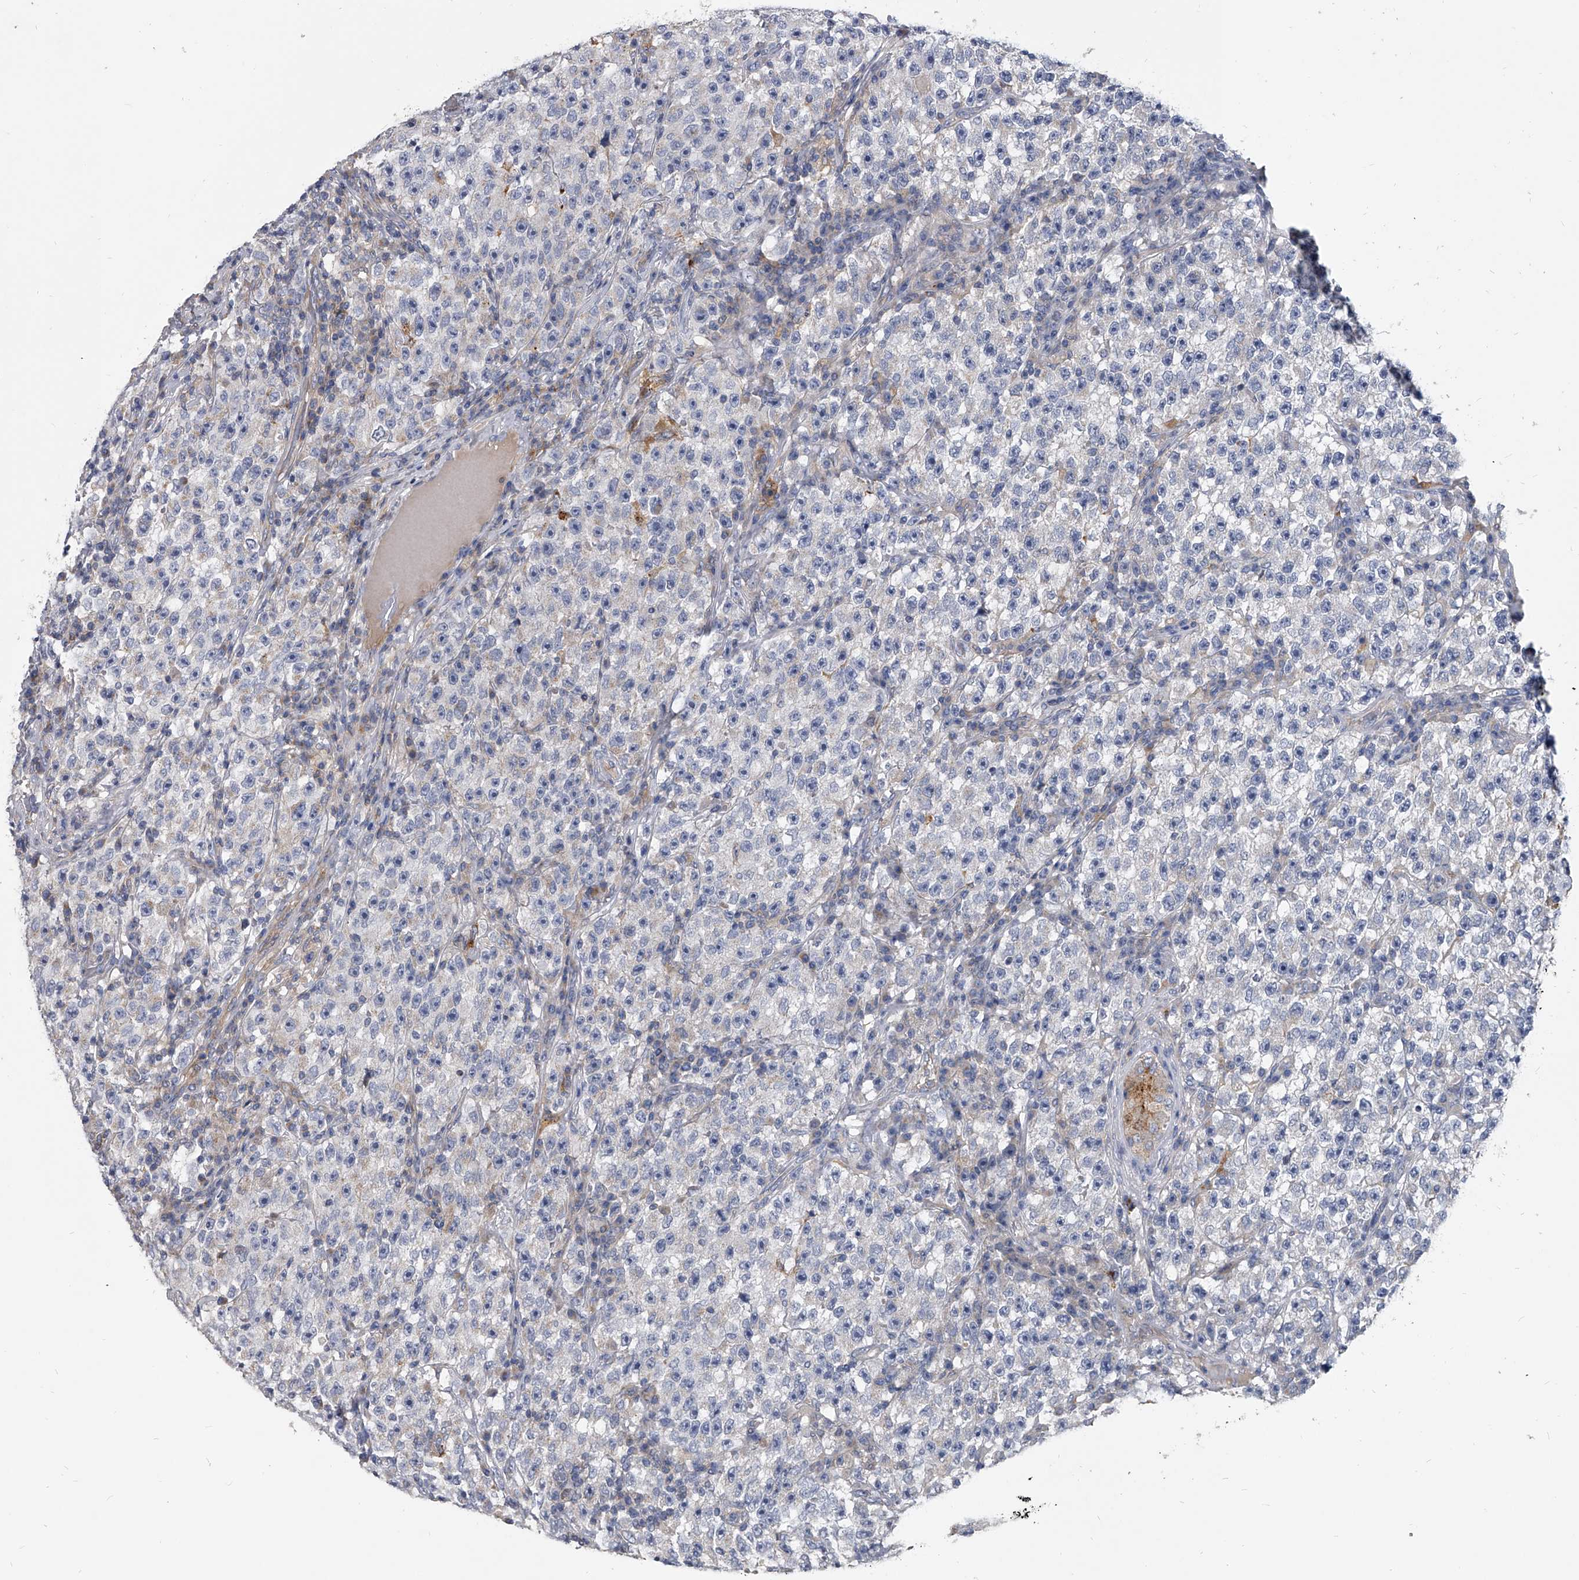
{"staining": {"intensity": "negative", "quantity": "none", "location": "none"}, "tissue": "testis cancer", "cell_type": "Tumor cells", "image_type": "cancer", "snomed": [{"axis": "morphology", "description": "Seminoma, NOS"}, {"axis": "topography", "description": "Testis"}], "caption": "Protein analysis of testis cancer (seminoma) demonstrates no significant staining in tumor cells. (Stains: DAB (3,3'-diaminobenzidine) IHC with hematoxylin counter stain, Microscopy: brightfield microscopy at high magnification).", "gene": "SPP1", "patient": {"sex": "male", "age": 22}}